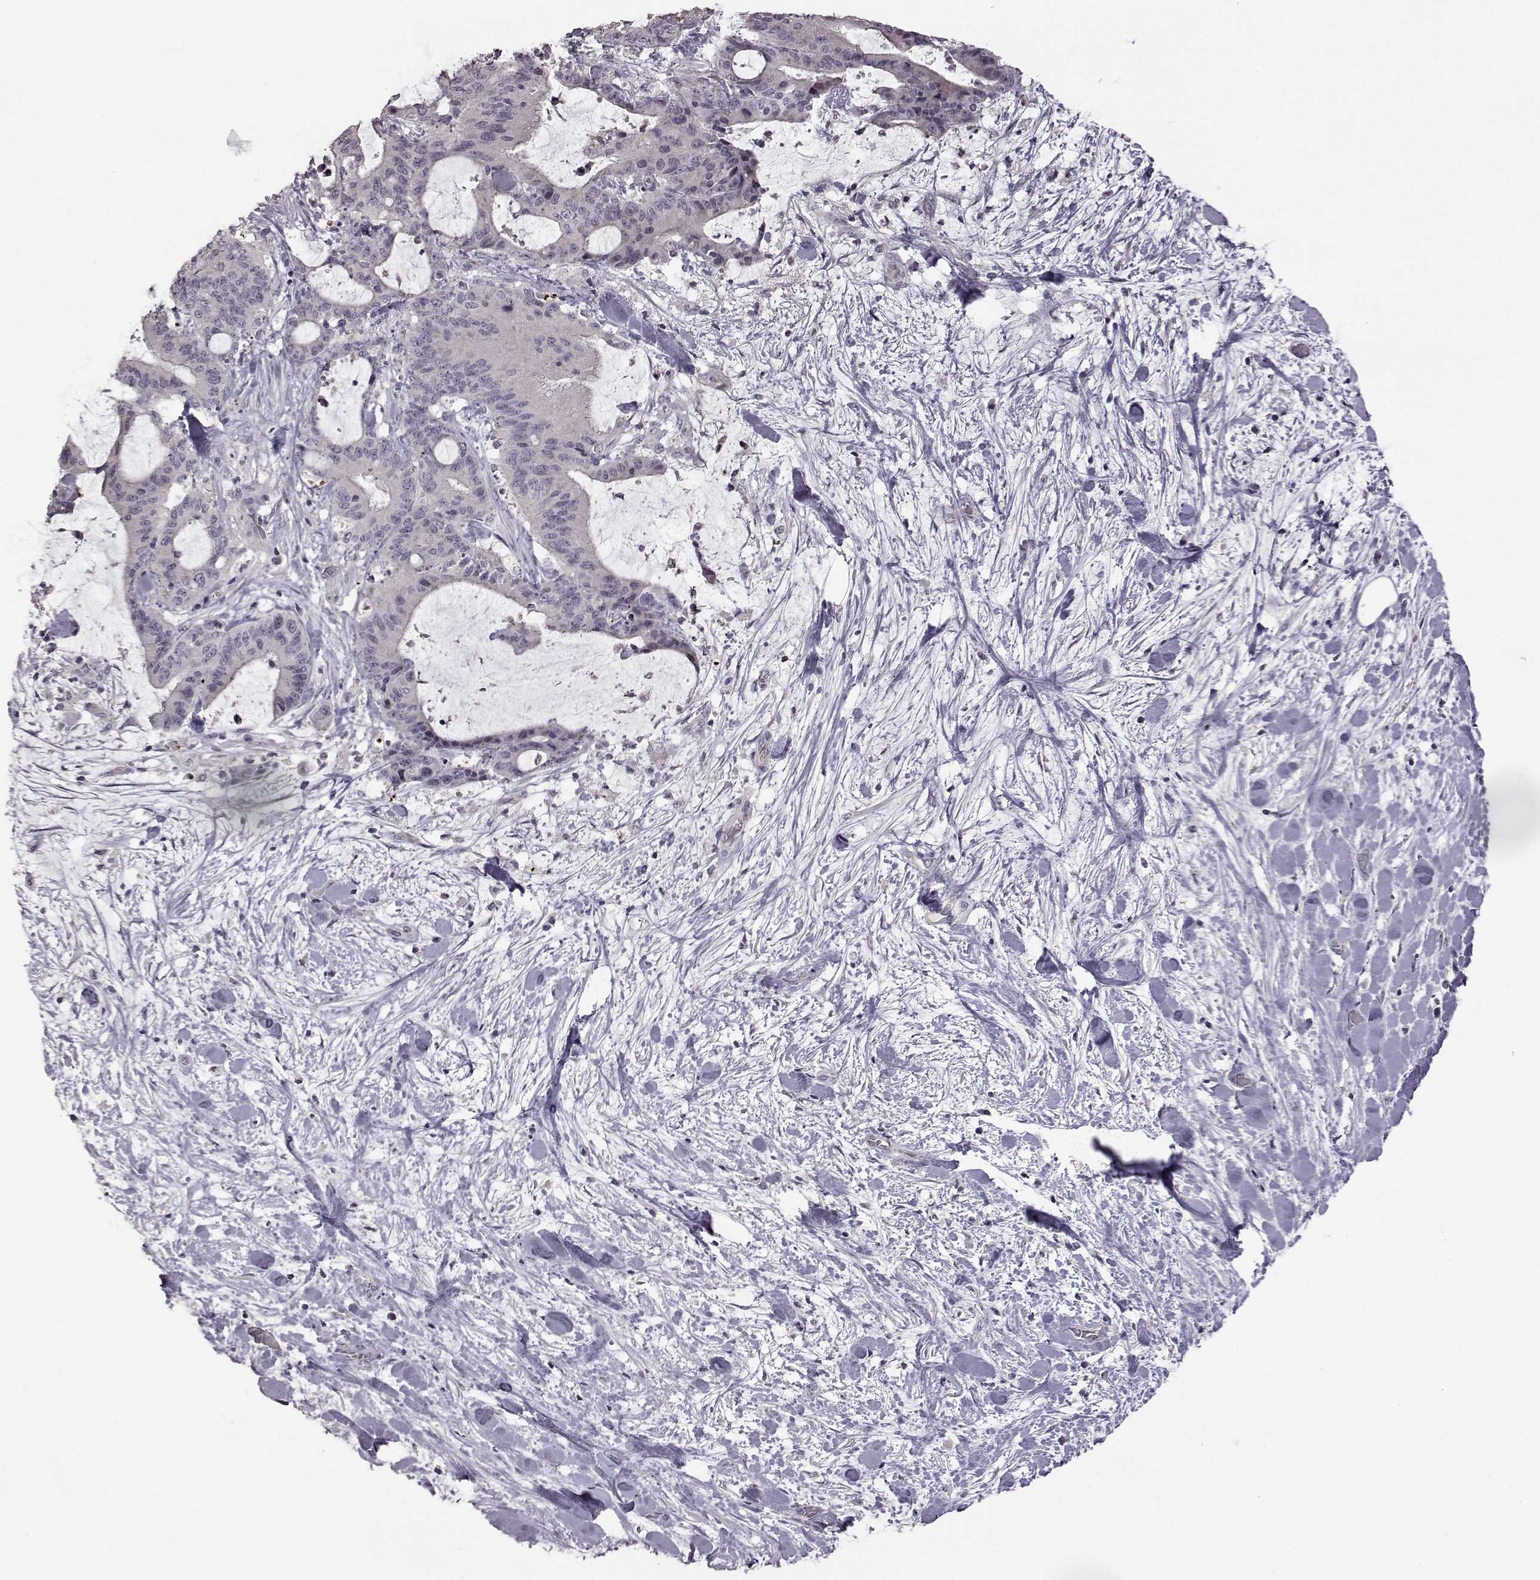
{"staining": {"intensity": "negative", "quantity": "none", "location": "none"}, "tissue": "liver cancer", "cell_type": "Tumor cells", "image_type": "cancer", "snomed": [{"axis": "morphology", "description": "Cholangiocarcinoma"}, {"axis": "topography", "description": "Liver"}], "caption": "Liver cancer (cholangiocarcinoma) was stained to show a protein in brown. There is no significant staining in tumor cells. The staining is performed using DAB brown chromogen with nuclei counter-stained in using hematoxylin.", "gene": "GAL", "patient": {"sex": "female", "age": 73}}